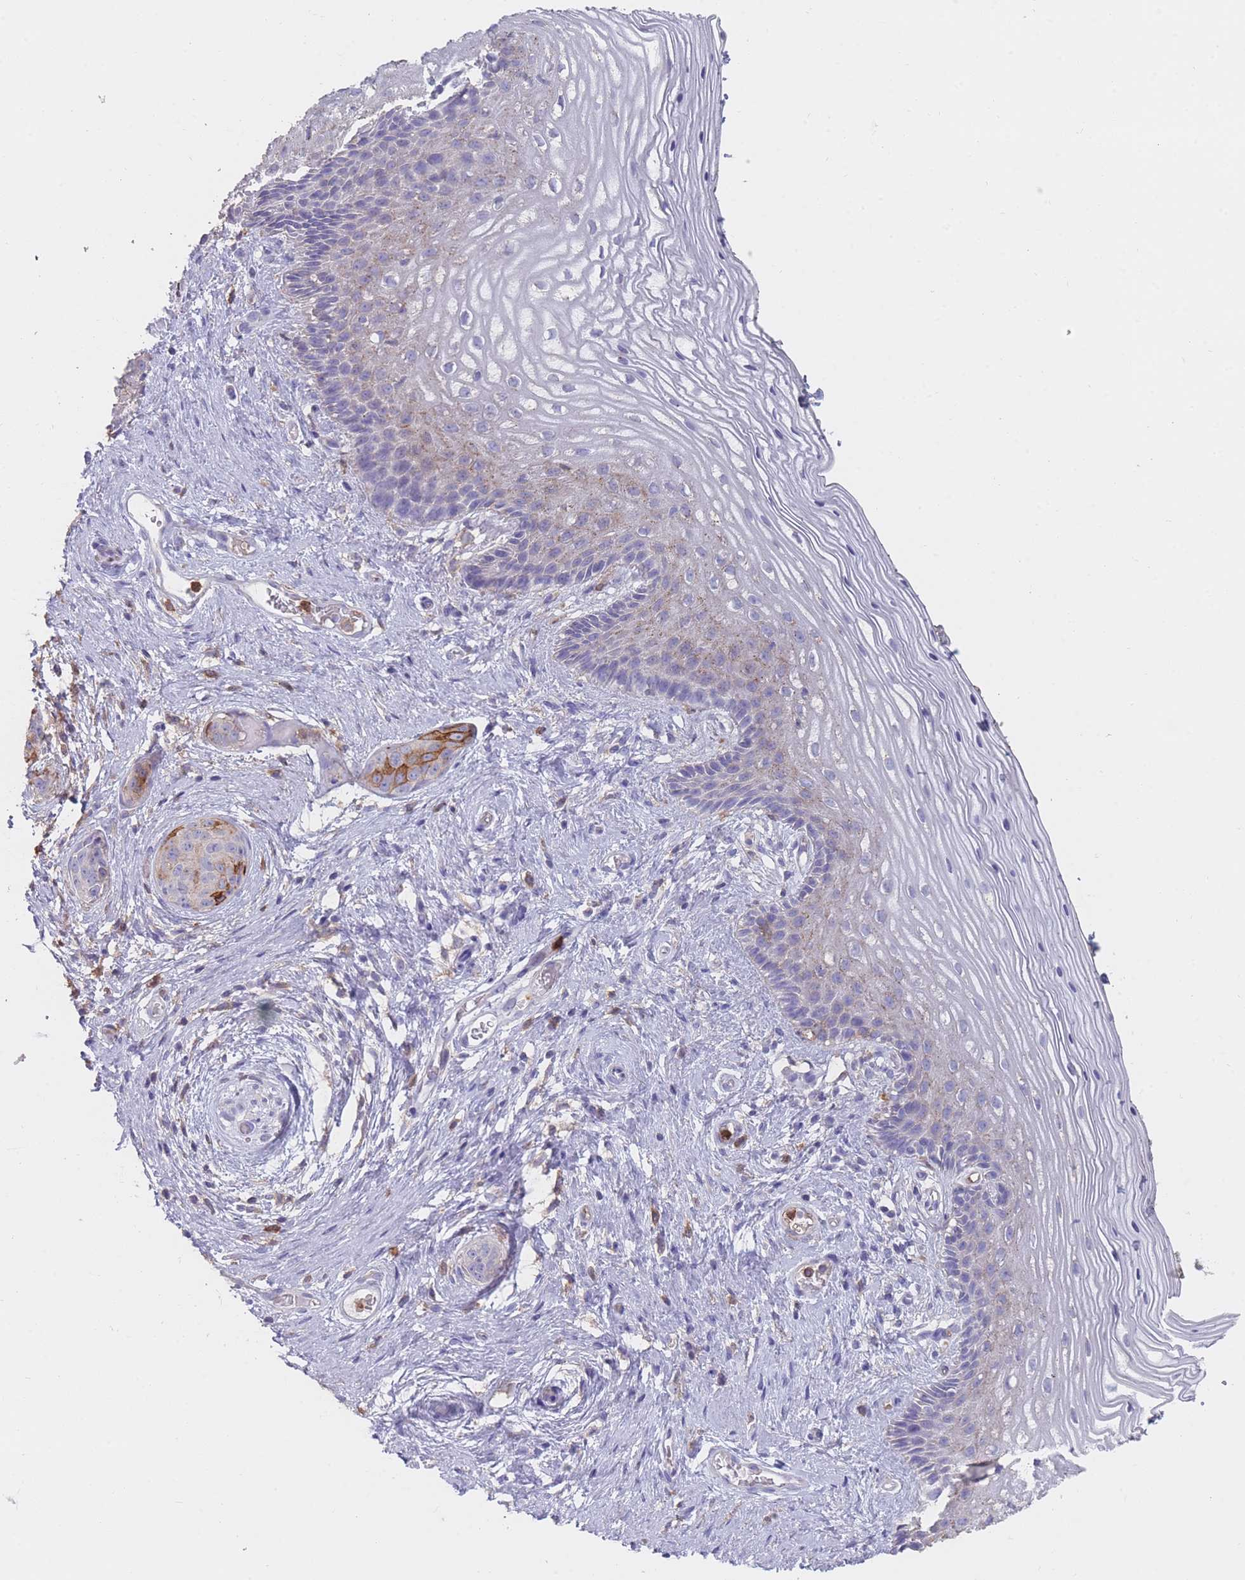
{"staining": {"intensity": "weak", "quantity": "<25%", "location": "cytoplasmic/membranous"}, "tissue": "vagina", "cell_type": "Squamous epithelial cells", "image_type": "normal", "snomed": [{"axis": "morphology", "description": "Normal tissue, NOS"}, {"axis": "topography", "description": "Vagina"}], "caption": "Immunohistochemistry (IHC) of normal vagina exhibits no expression in squamous epithelial cells.", "gene": "CLEC12A", "patient": {"sex": "female", "age": 47}}